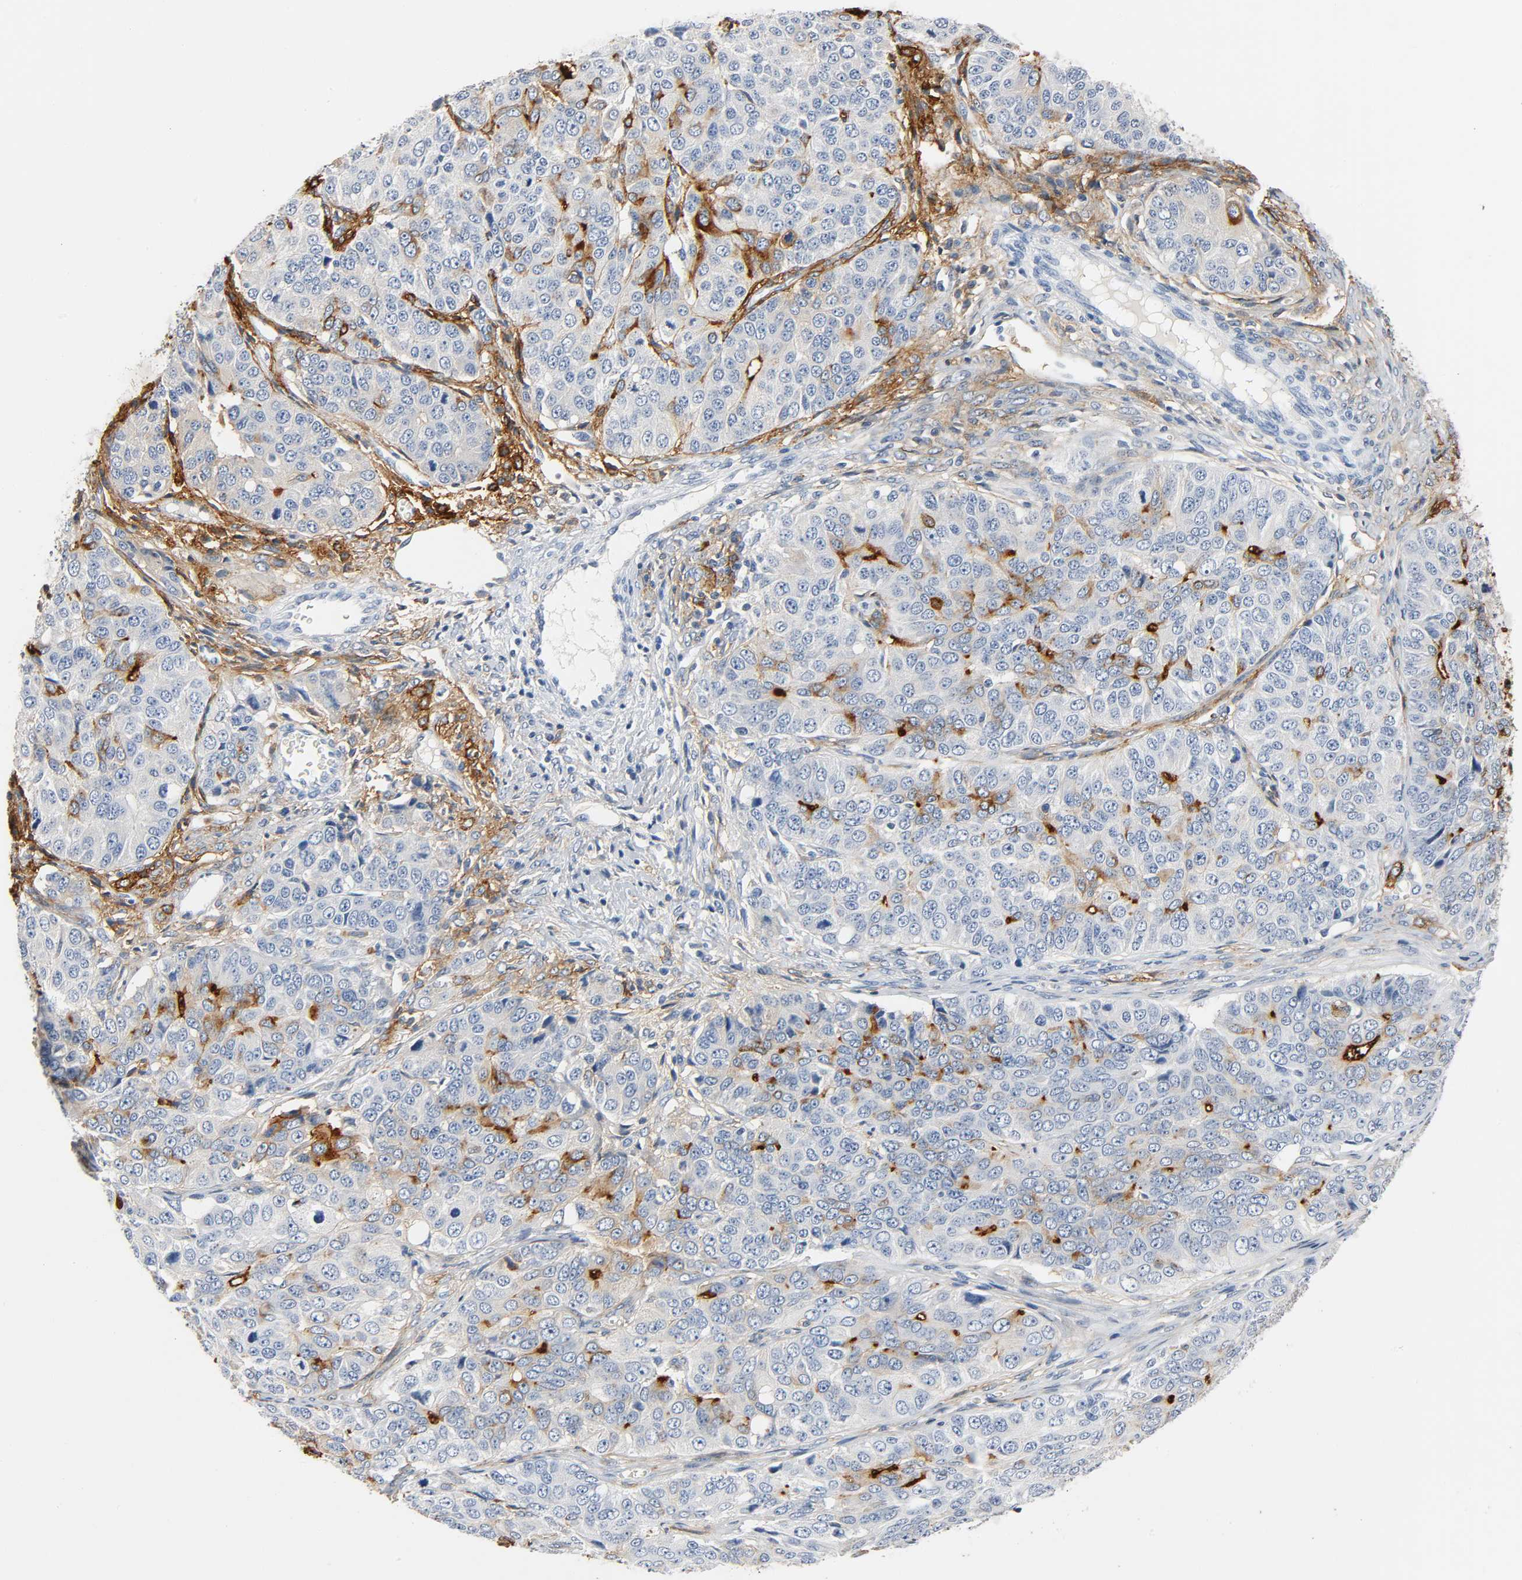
{"staining": {"intensity": "moderate", "quantity": "<25%", "location": "cytoplasmic/membranous"}, "tissue": "ovarian cancer", "cell_type": "Tumor cells", "image_type": "cancer", "snomed": [{"axis": "morphology", "description": "Carcinoma, endometroid"}, {"axis": "topography", "description": "Ovary"}], "caption": "Brown immunohistochemical staining in human ovarian cancer reveals moderate cytoplasmic/membranous staining in approximately <25% of tumor cells.", "gene": "ANPEP", "patient": {"sex": "female", "age": 51}}